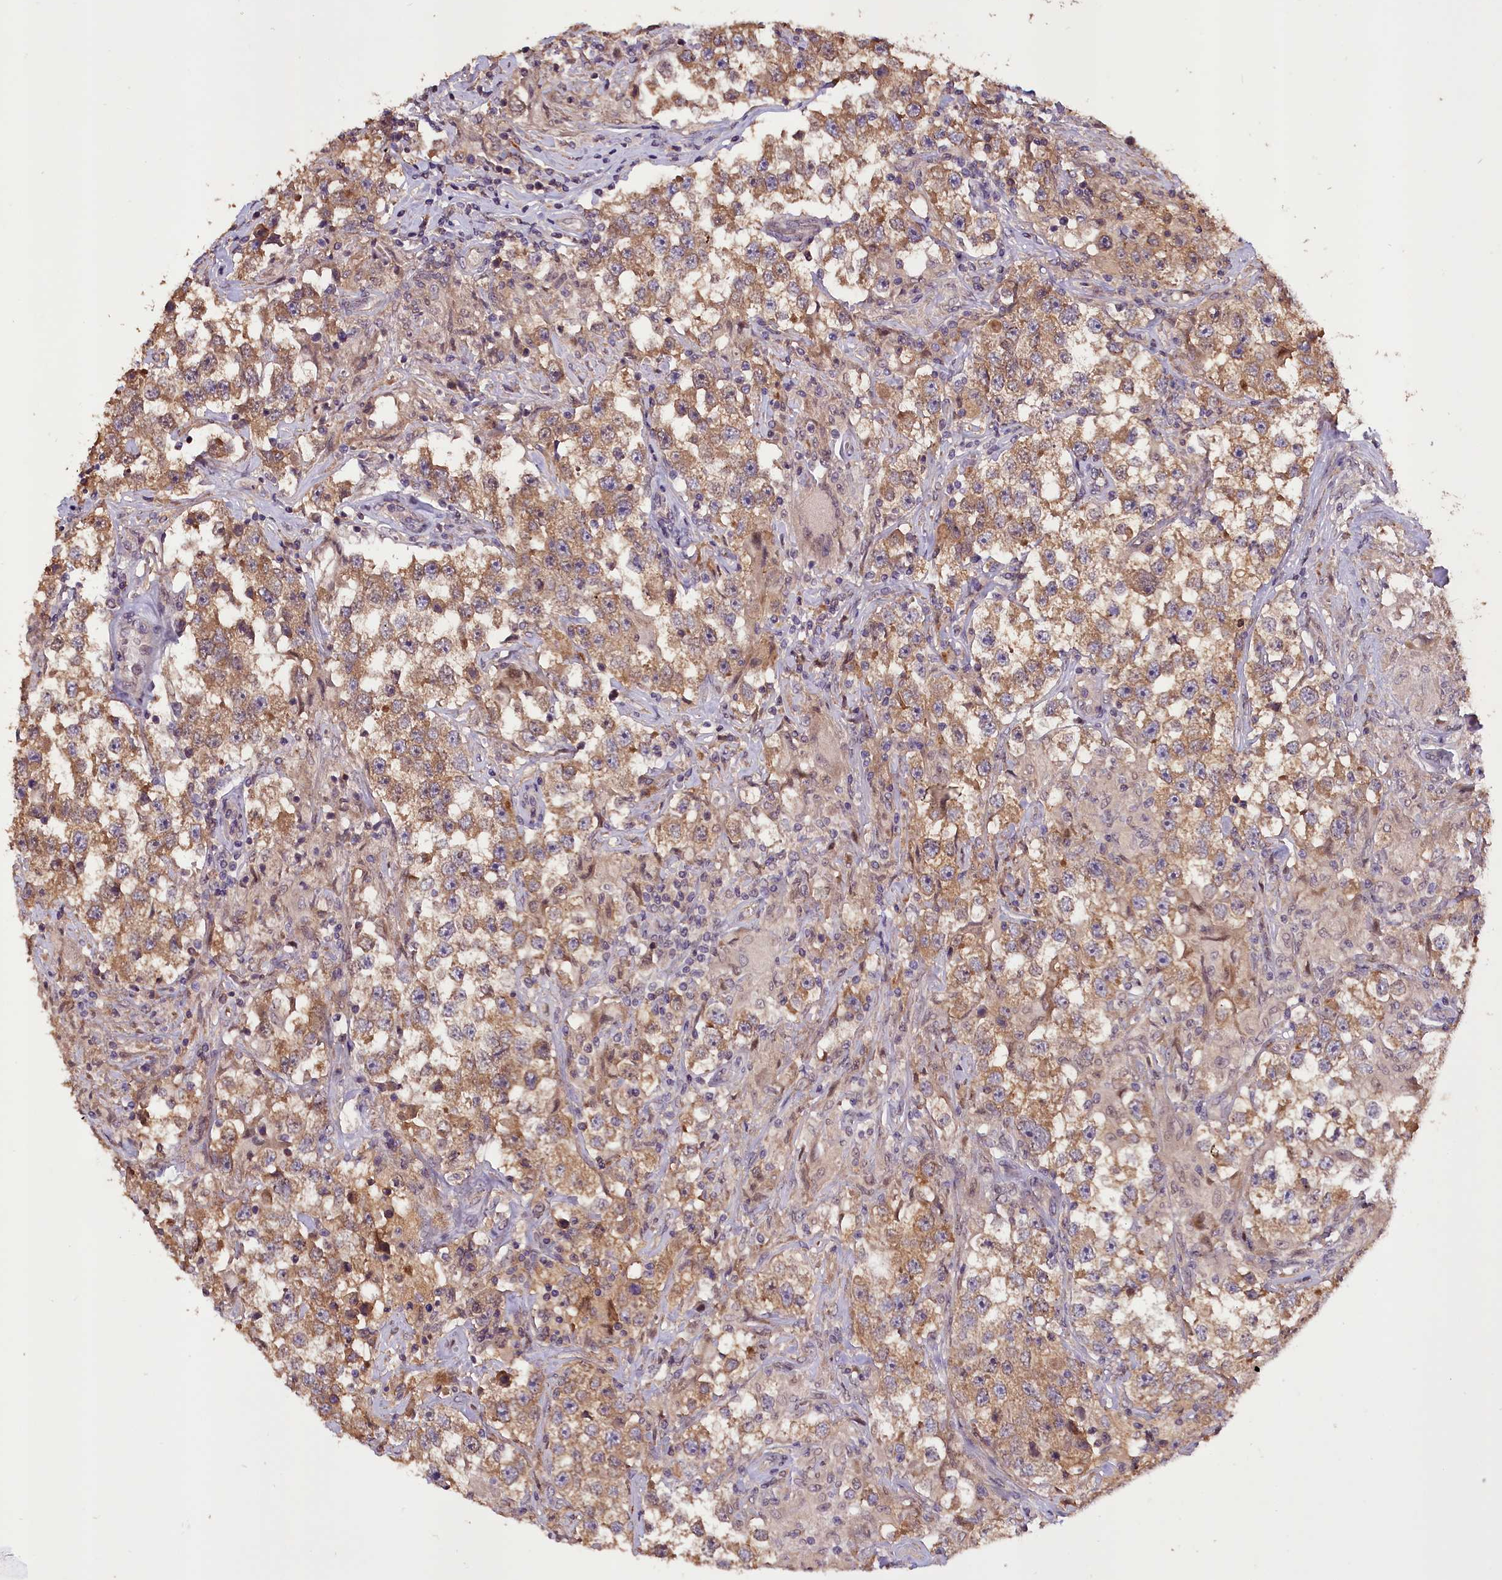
{"staining": {"intensity": "moderate", "quantity": "25%-75%", "location": "cytoplasmic/membranous"}, "tissue": "testis cancer", "cell_type": "Tumor cells", "image_type": "cancer", "snomed": [{"axis": "morphology", "description": "Seminoma, NOS"}, {"axis": "topography", "description": "Testis"}], "caption": "Tumor cells show medium levels of moderate cytoplasmic/membranous positivity in about 25%-75% of cells in testis seminoma.", "gene": "DNAJB9", "patient": {"sex": "male", "age": 46}}